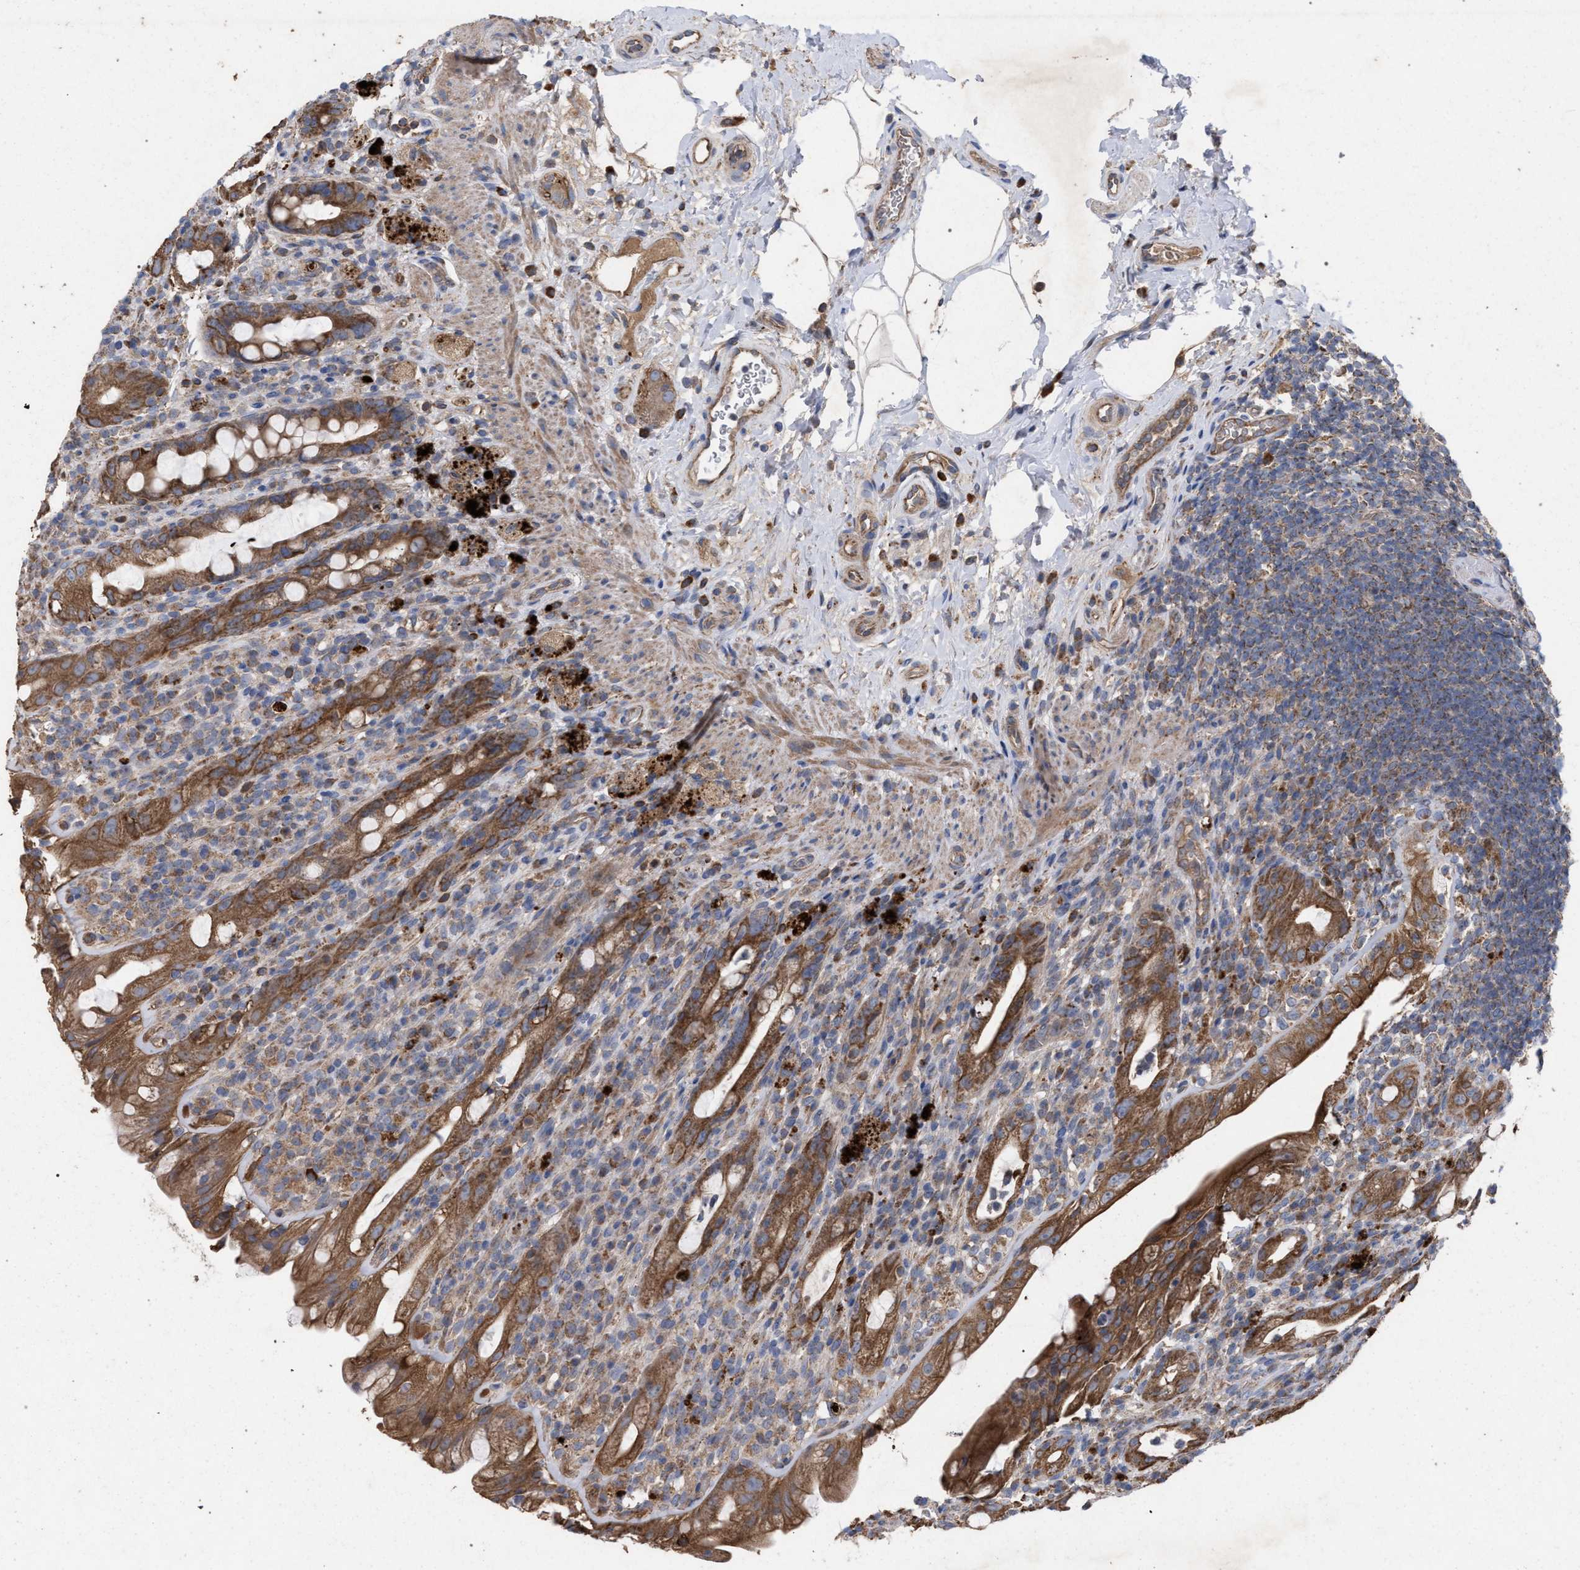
{"staining": {"intensity": "moderate", "quantity": ">75%", "location": "cytoplasmic/membranous"}, "tissue": "rectum", "cell_type": "Glandular cells", "image_type": "normal", "snomed": [{"axis": "morphology", "description": "Normal tissue, NOS"}, {"axis": "topography", "description": "Rectum"}], "caption": "Immunohistochemistry (DAB) staining of benign rectum exhibits moderate cytoplasmic/membranous protein expression in approximately >75% of glandular cells. (brown staining indicates protein expression, while blue staining denotes nuclei).", "gene": "BCL2L12", "patient": {"sex": "male", "age": 44}}